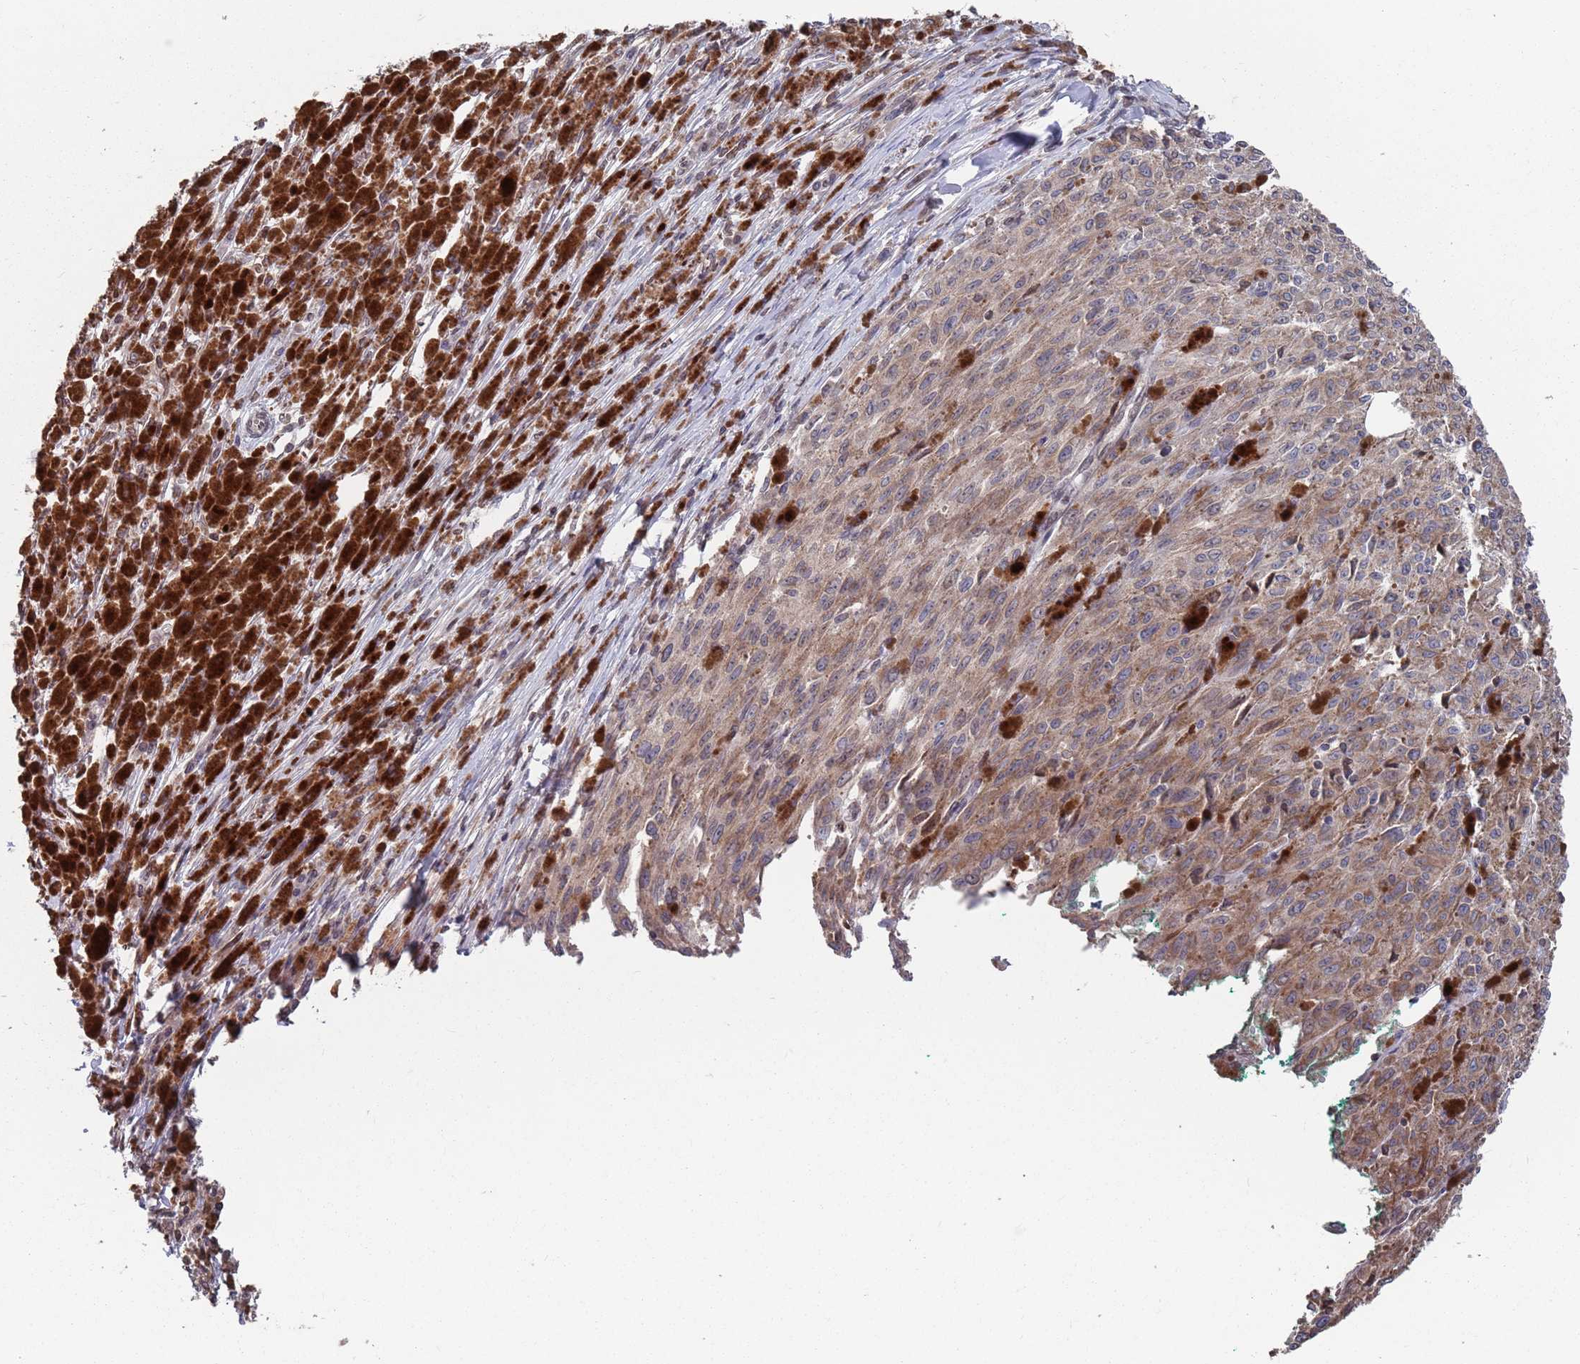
{"staining": {"intensity": "weak", "quantity": ">75%", "location": "cytoplasmic/membranous"}, "tissue": "melanoma", "cell_type": "Tumor cells", "image_type": "cancer", "snomed": [{"axis": "morphology", "description": "Malignant melanoma, NOS"}, {"axis": "topography", "description": "Skin"}], "caption": "High-magnification brightfield microscopy of melanoma stained with DAB (brown) and counterstained with hematoxylin (blue). tumor cells exhibit weak cytoplasmic/membranous staining is present in about>75% of cells.", "gene": "SDHAF3", "patient": {"sex": "female", "age": 52}}